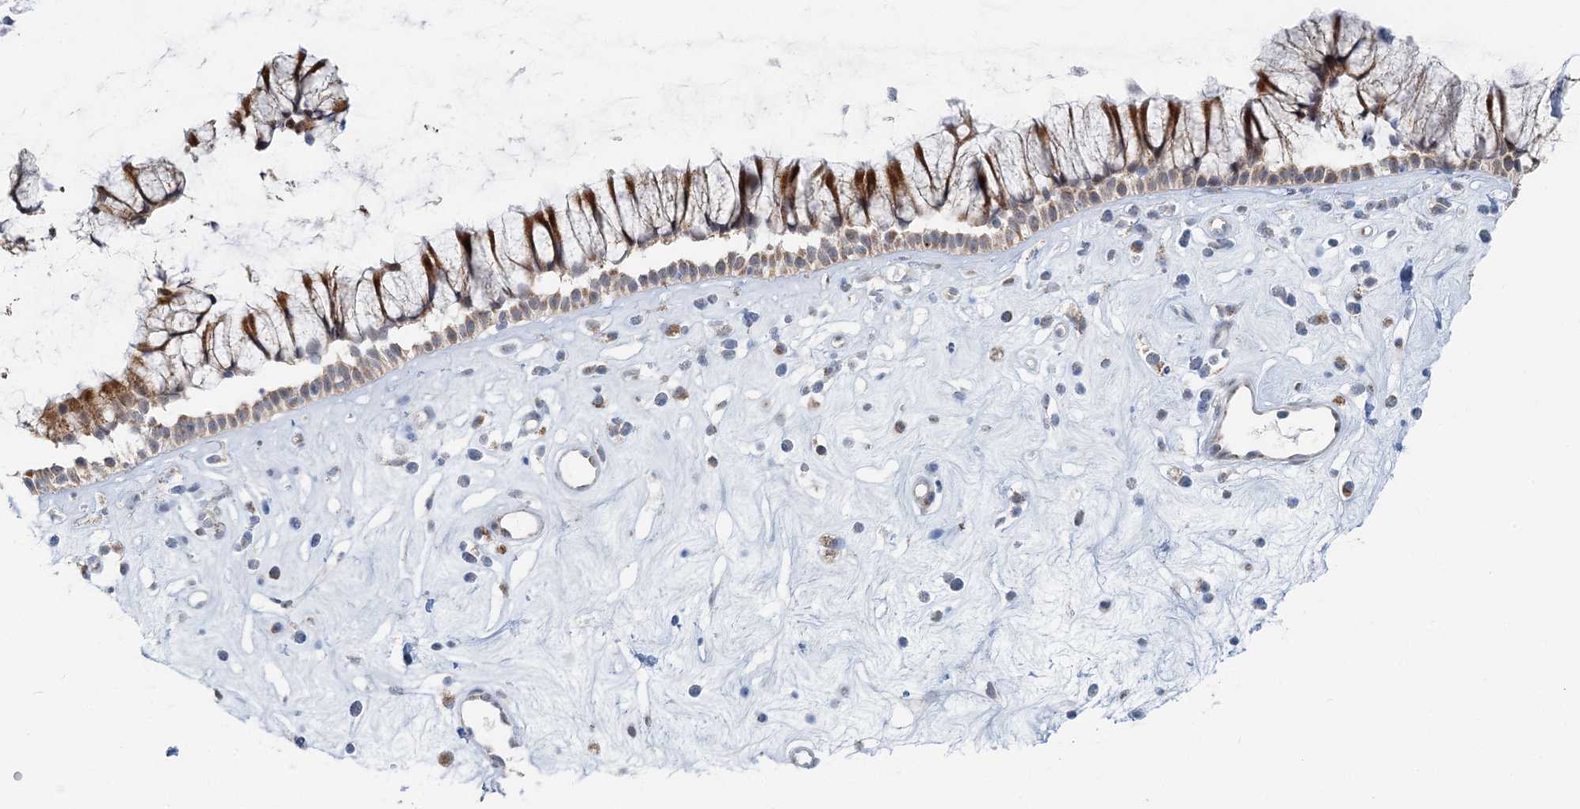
{"staining": {"intensity": "moderate", "quantity": ">75%", "location": "cytoplasmic/membranous"}, "tissue": "nasopharynx", "cell_type": "Respiratory epithelial cells", "image_type": "normal", "snomed": [{"axis": "morphology", "description": "Normal tissue, NOS"}, {"axis": "morphology", "description": "Inflammation, NOS"}, {"axis": "topography", "description": "Nasopharynx"}], "caption": "This micrograph displays immunohistochemistry staining of normal nasopharynx, with medium moderate cytoplasmic/membranous staining in about >75% of respiratory epithelial cells.", "gene": "RNF150", "patient": {"sex": "male", "age": 29}}